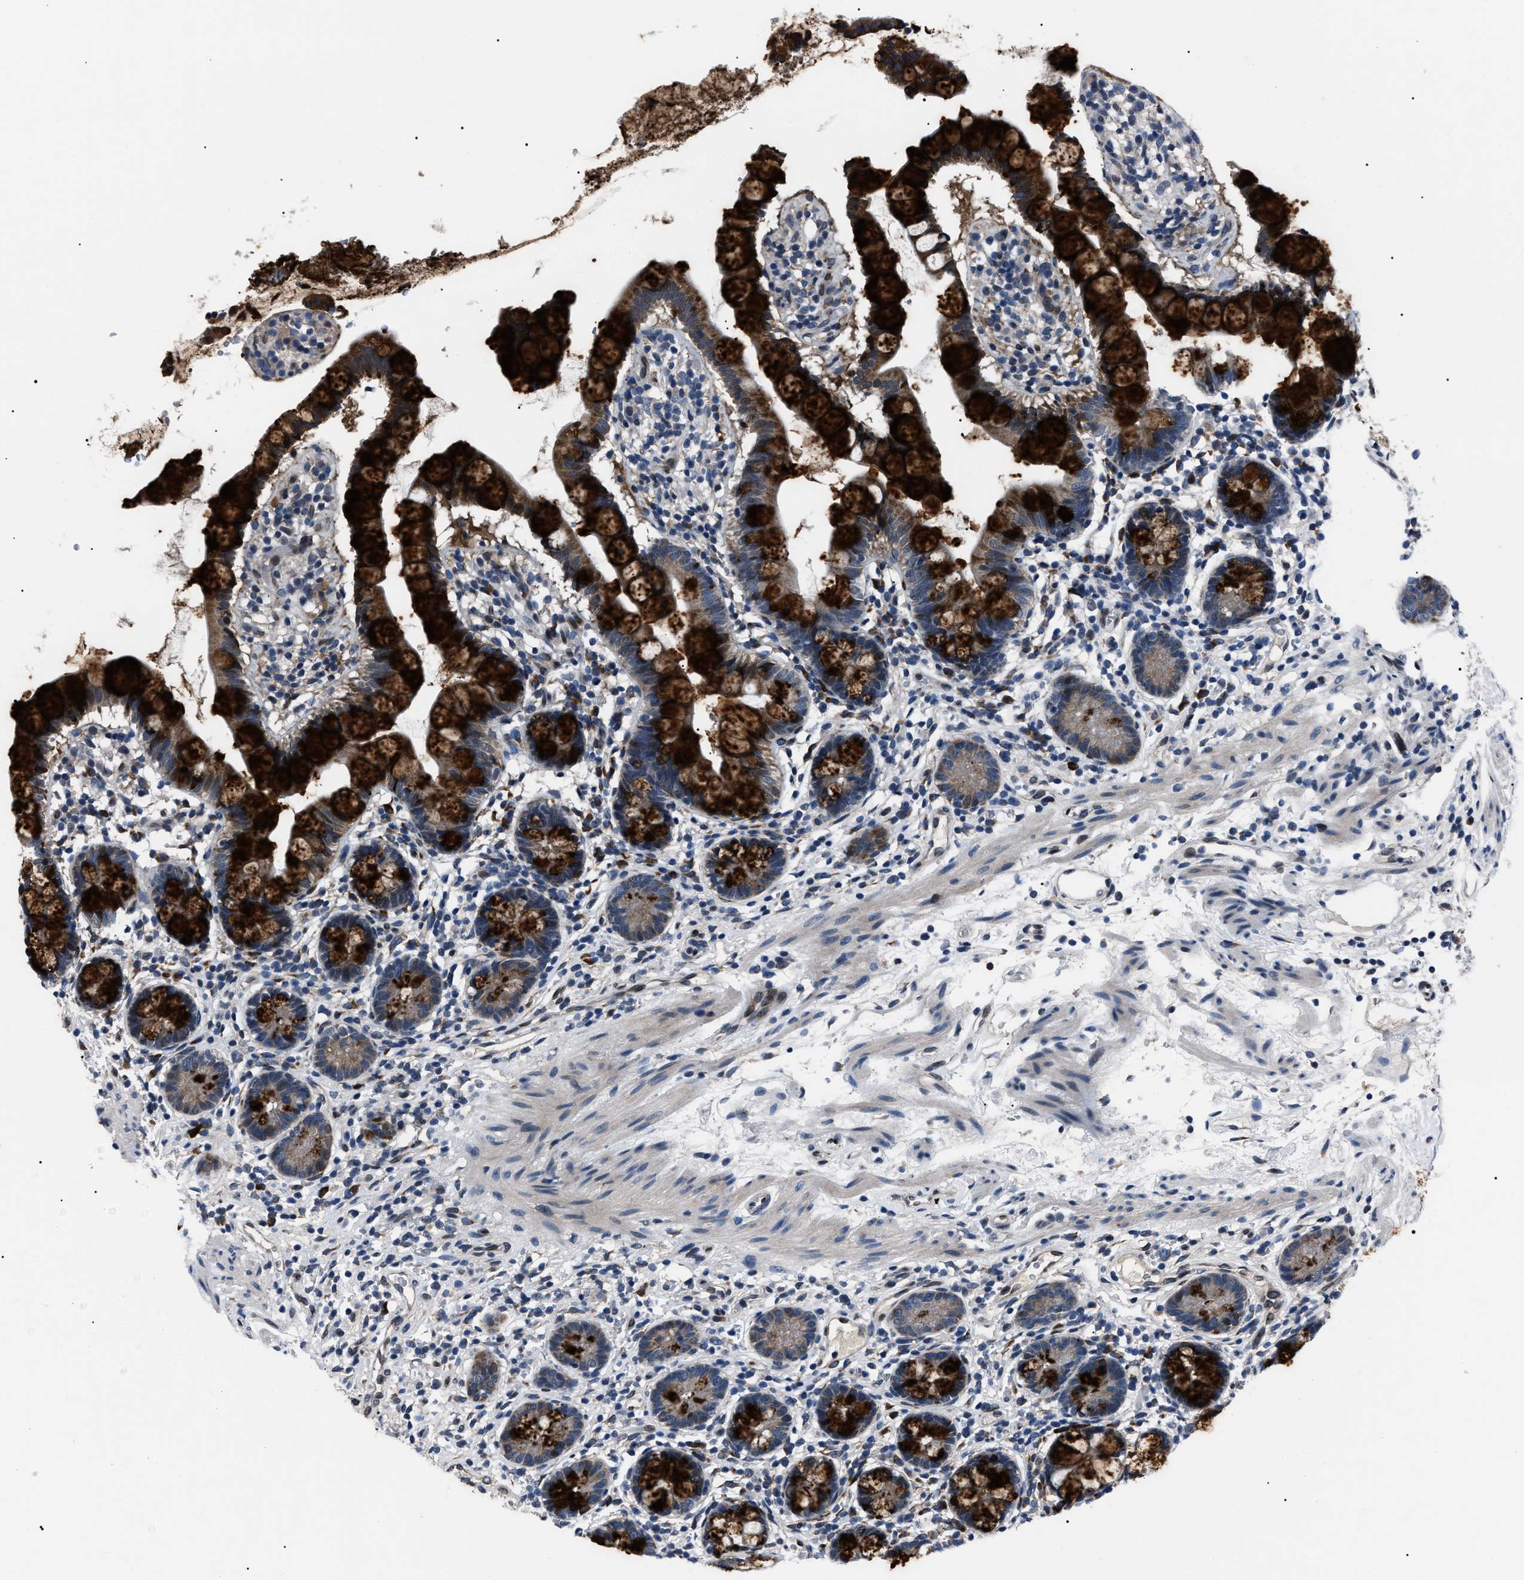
{"staining": {"intensity": "strong", "quantity": ">75%", "location": "cytoplasmic/membranous"}, "tissue": "small intestine", "cell_type": "Glandular cells", "image_type": "normal", "snomed": [{"axis": "morphology", "description": "Normal tissue, NOS"}, {"axis": "topography", "description": "Small intestine"}], "caption": "Strong cytoplasmic/membranous staining is seen in about >75% of glandular cells in unremarkable small intestine. The protein of interest is stained brown, and the nuclei are stained in blue (DAB (3,3'-diaminobenzidine) IHC with brightfield microscopy, high magnification).", "gene": "LRRC14", "patient": {"sex": "female", "age": 84}}